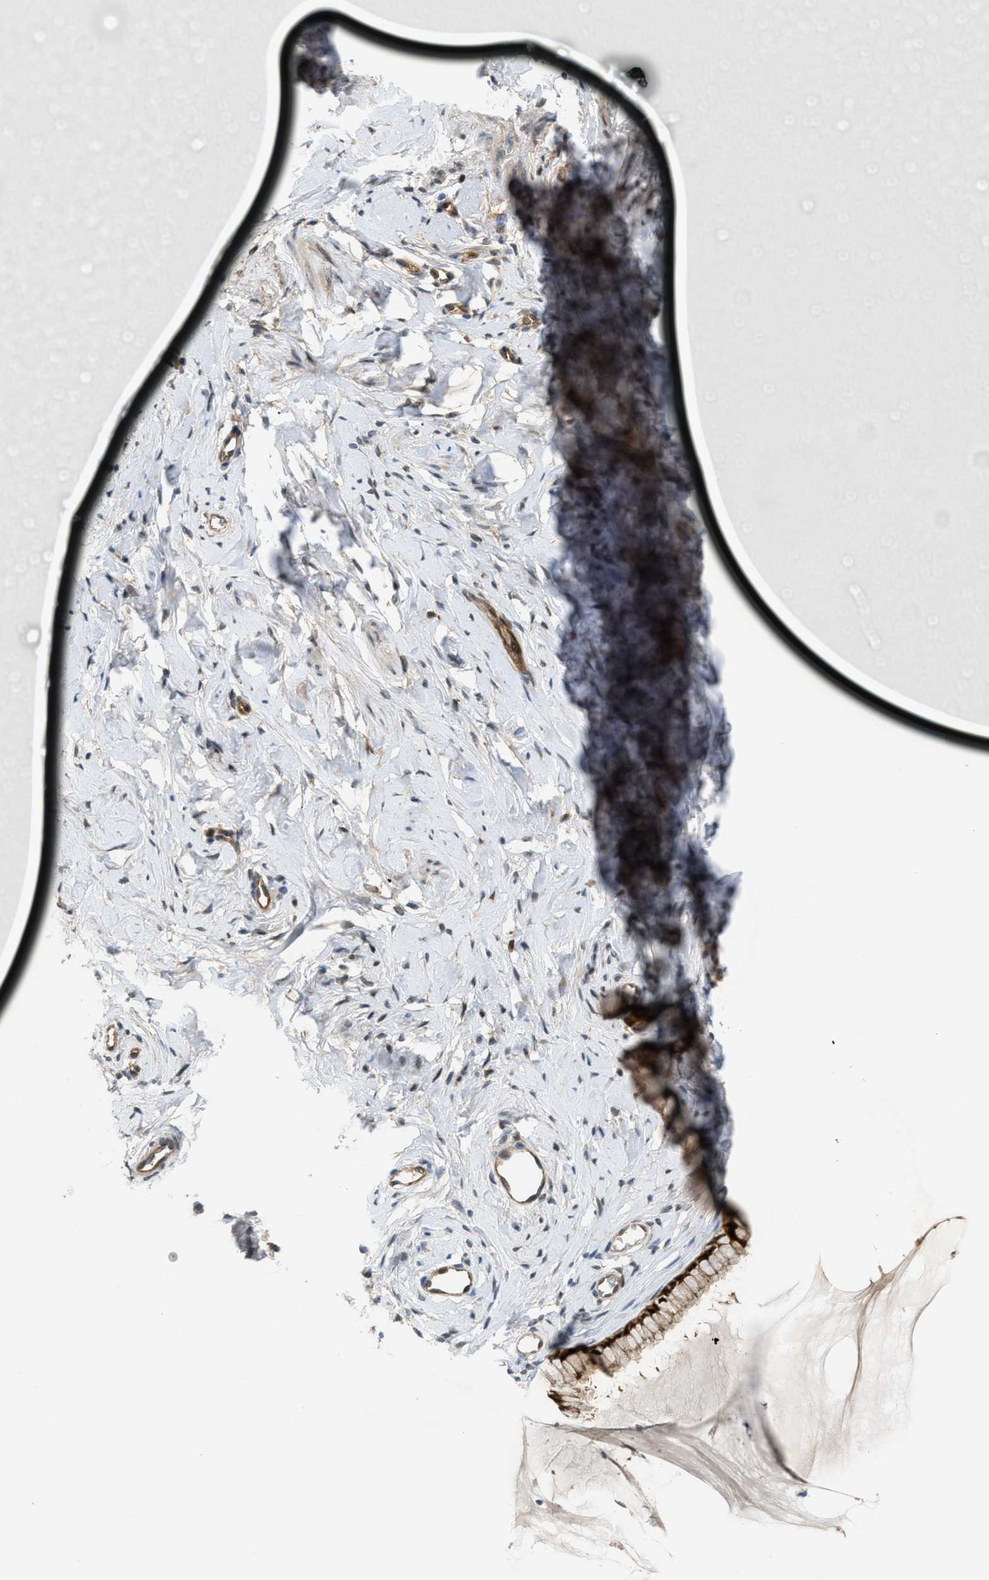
{"staining": {"intensity": "strong", "quantity": ">75%", "location": "cytoplasmic/membranous,nuclear"}, "tissue": "cervix", "cell_type": "Glandular cells", "image_type": "normal", "snomed": [{"axis": "morphology", "description": "Normal tissue, NOS"}, {"axis": "topography", "description": "Cervix"}], "caption": "Unremarkable cervix demonstrates strong cytoplasmic/membranous,nuclear positivity in about >75% of glandular cells Nuclei are stained in blue..", "gene": "TRAK2", "patient": {"sex": "female", "age": 65}}